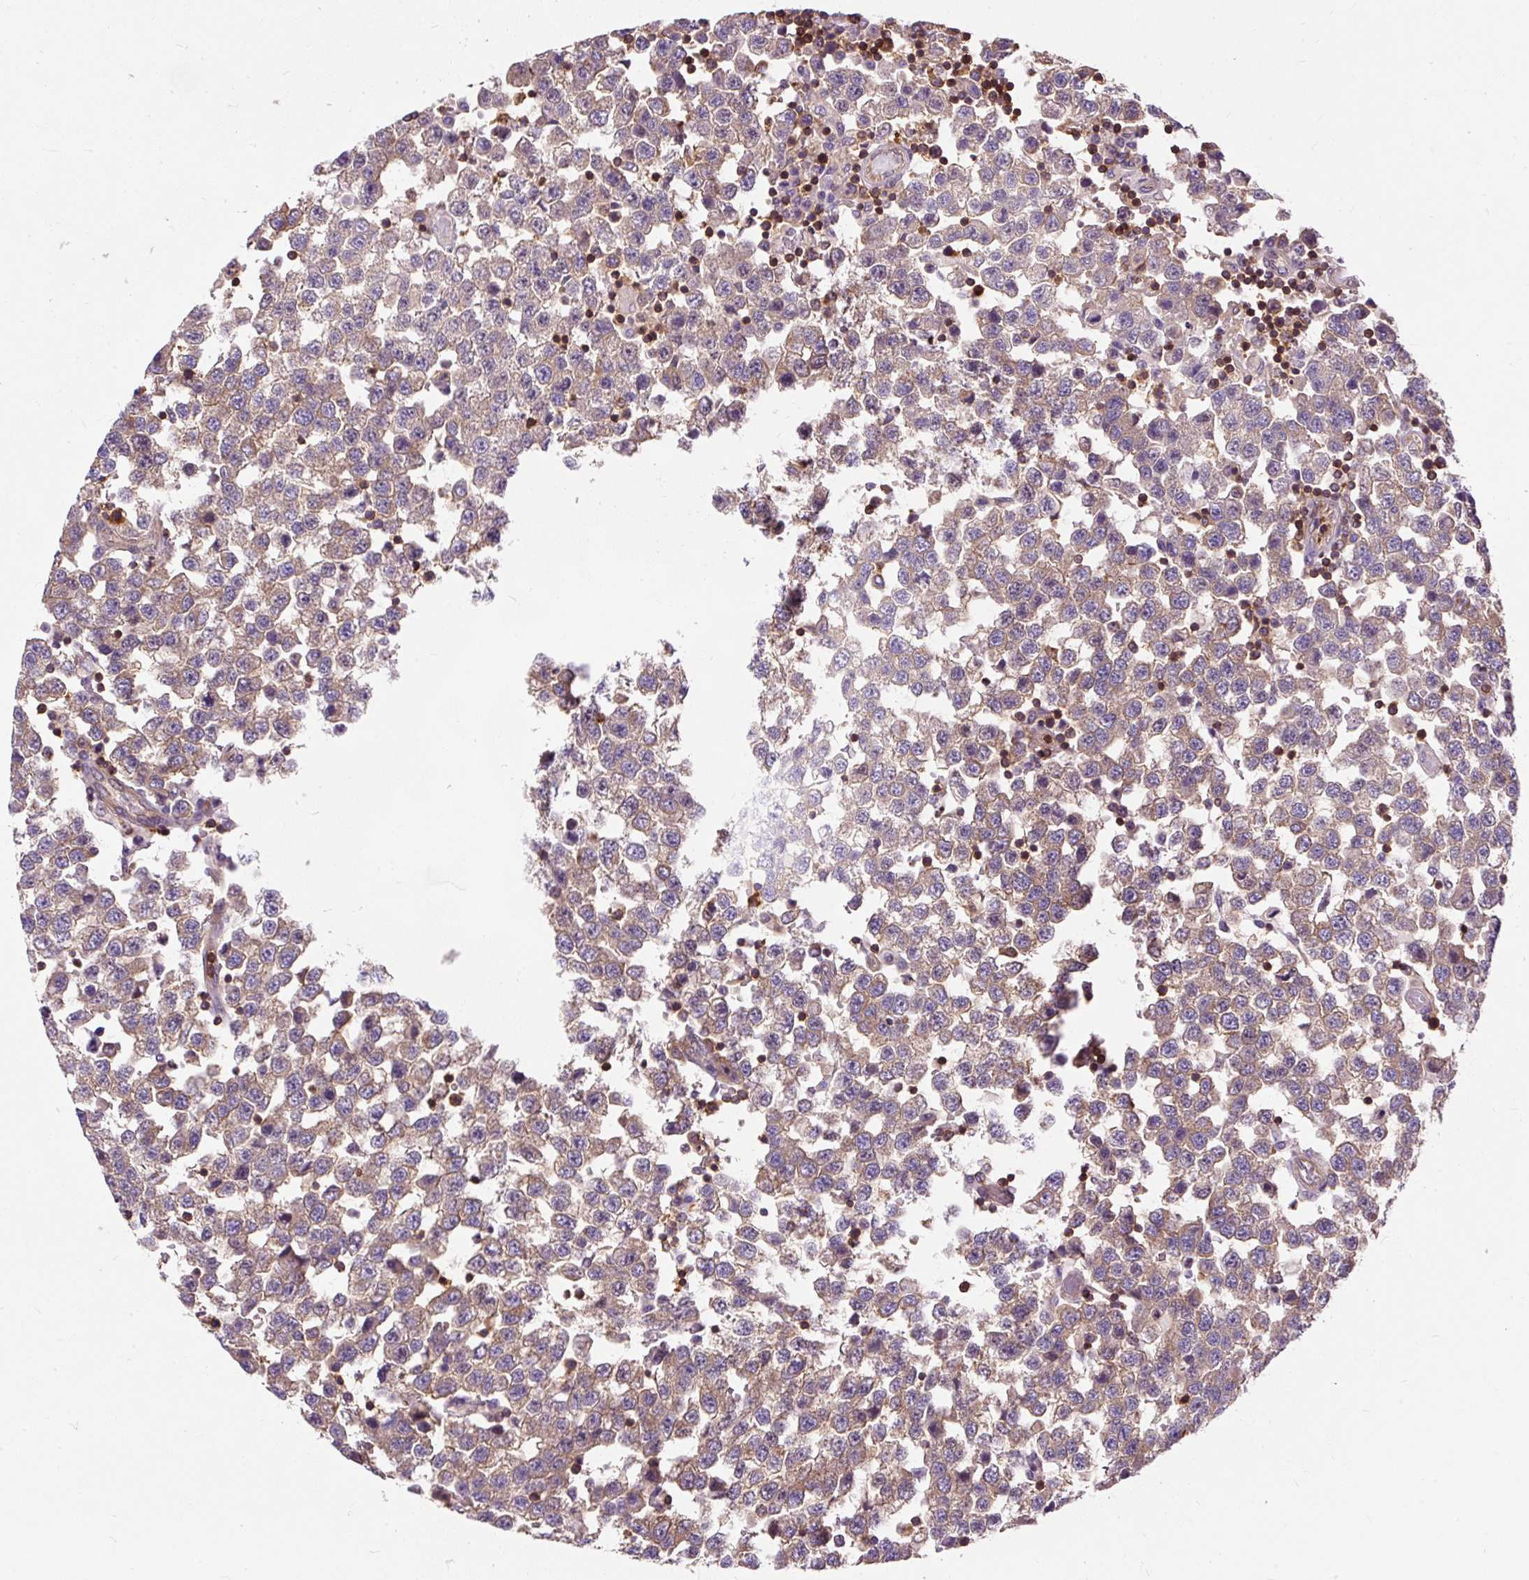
{"staining": {"intensity": "weak", "quantity": ">75%", "location": "cytoplasmic/membranous"}, "tissue": "testis cancer", "cell_type": "Tumor cells", "image_type": "cancer", "snomed": [{"axis": "morphology", "description": "Seminoma, NOS"}, {"axis": "topography", "description": "Testis"}], "caption": "Testis cancer (seminoma) tissue demonstrates weak cytoplasmic/membranous staining in about >75% of tumor cells, visualized by immunohistochemistry.", "gene": "CISD3", "patient": {"sex": "male", "age": 34}}